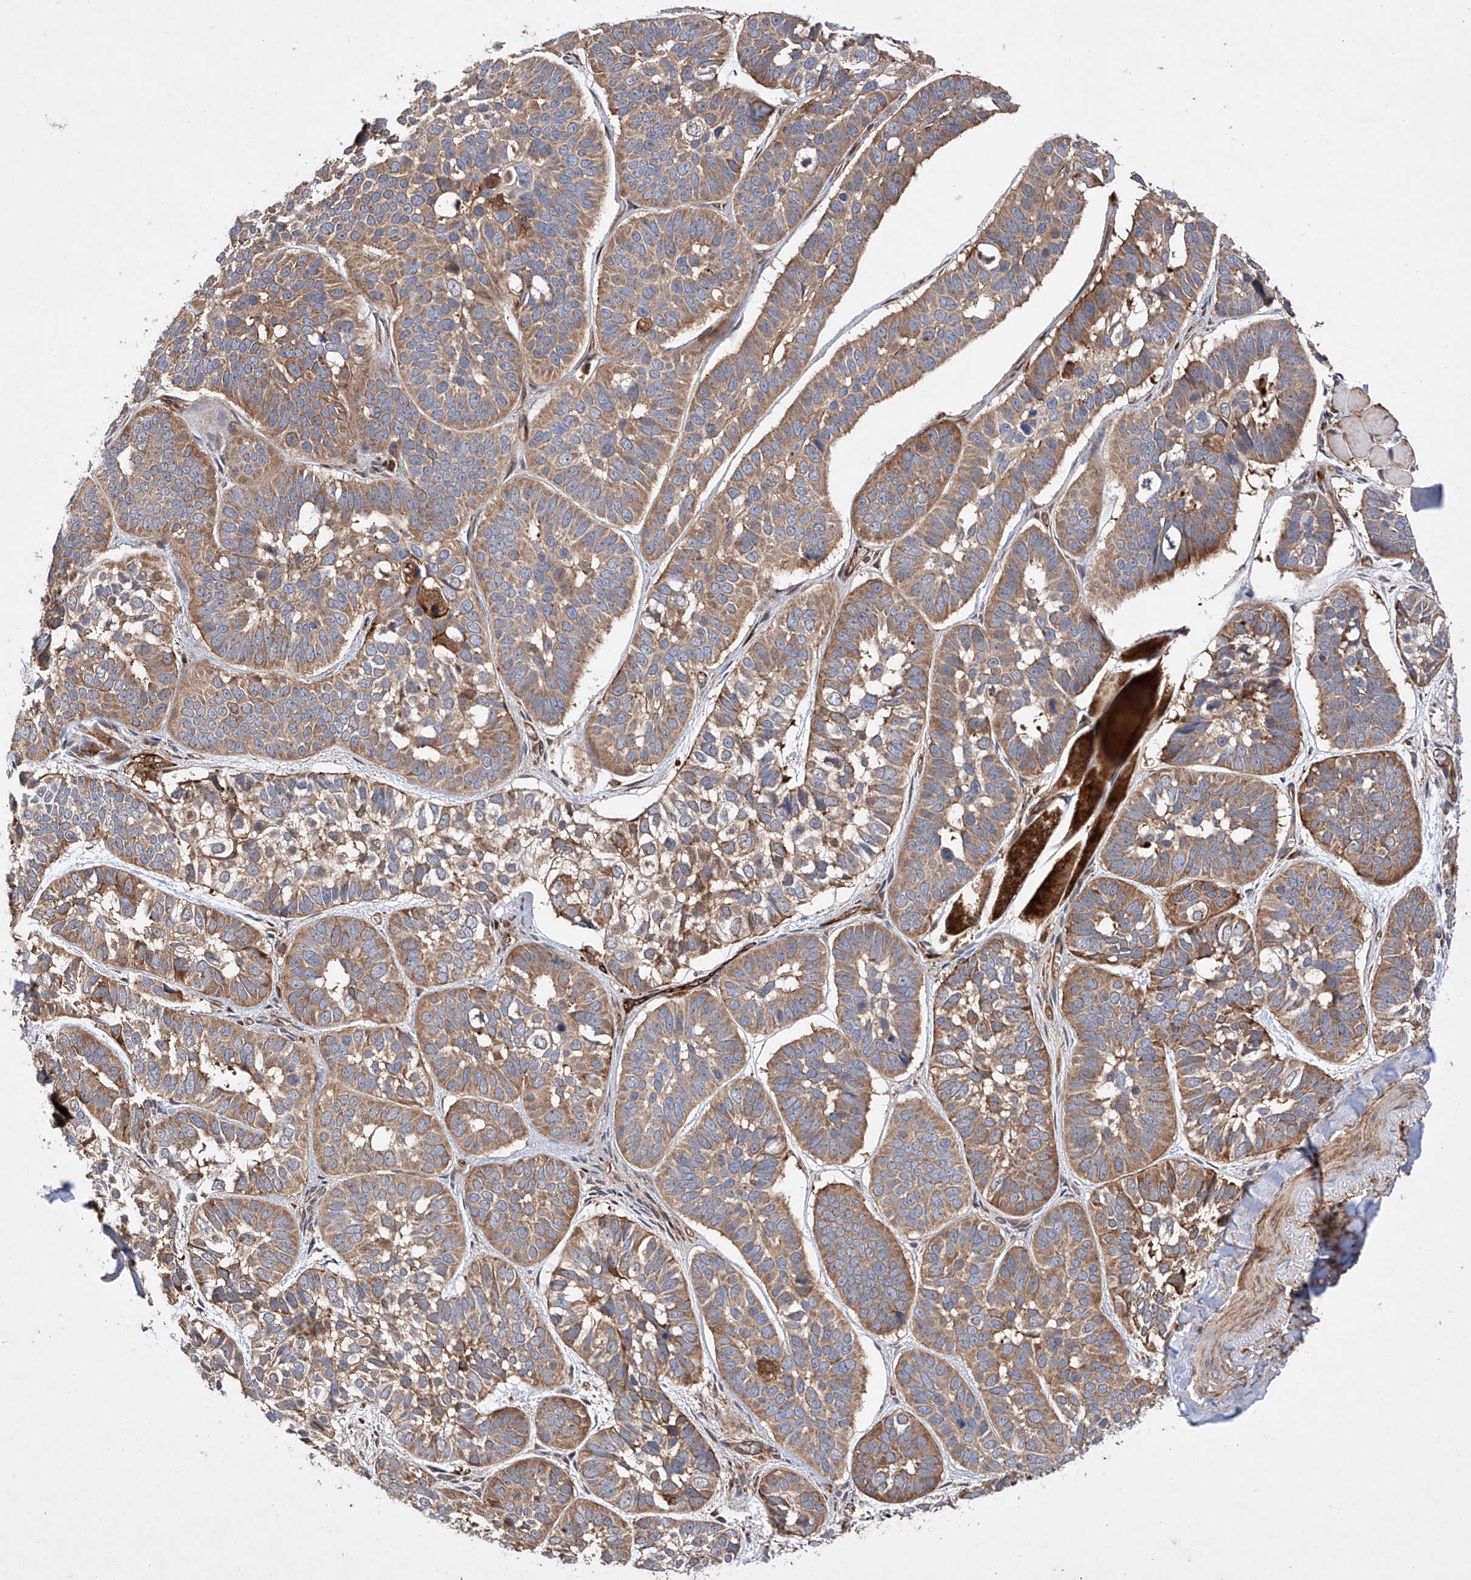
{"staining": {"intensity": "moderate", "quantity": ">75%", "location": "cytoplasmic/membranous"}, "tissue": "skin cancer", "cell_type": "Tumor cells", "image_type": "cancer", "snomed": [{"axis": "morphology", "description": "Basal cell carcinoma"}, {"axis": "topography", "description": "Skin"}], "caption": "A high-resolution photomicrograph shows immunohistochemistry (IHC) staining of basal cell carcinoma (skin), which exhibits moderate cytoplasmic/membranous positivity in approximately >75% of tumor cells.", "gene": "TIMM23", "patient": {"sex": "male", "age": 62}}